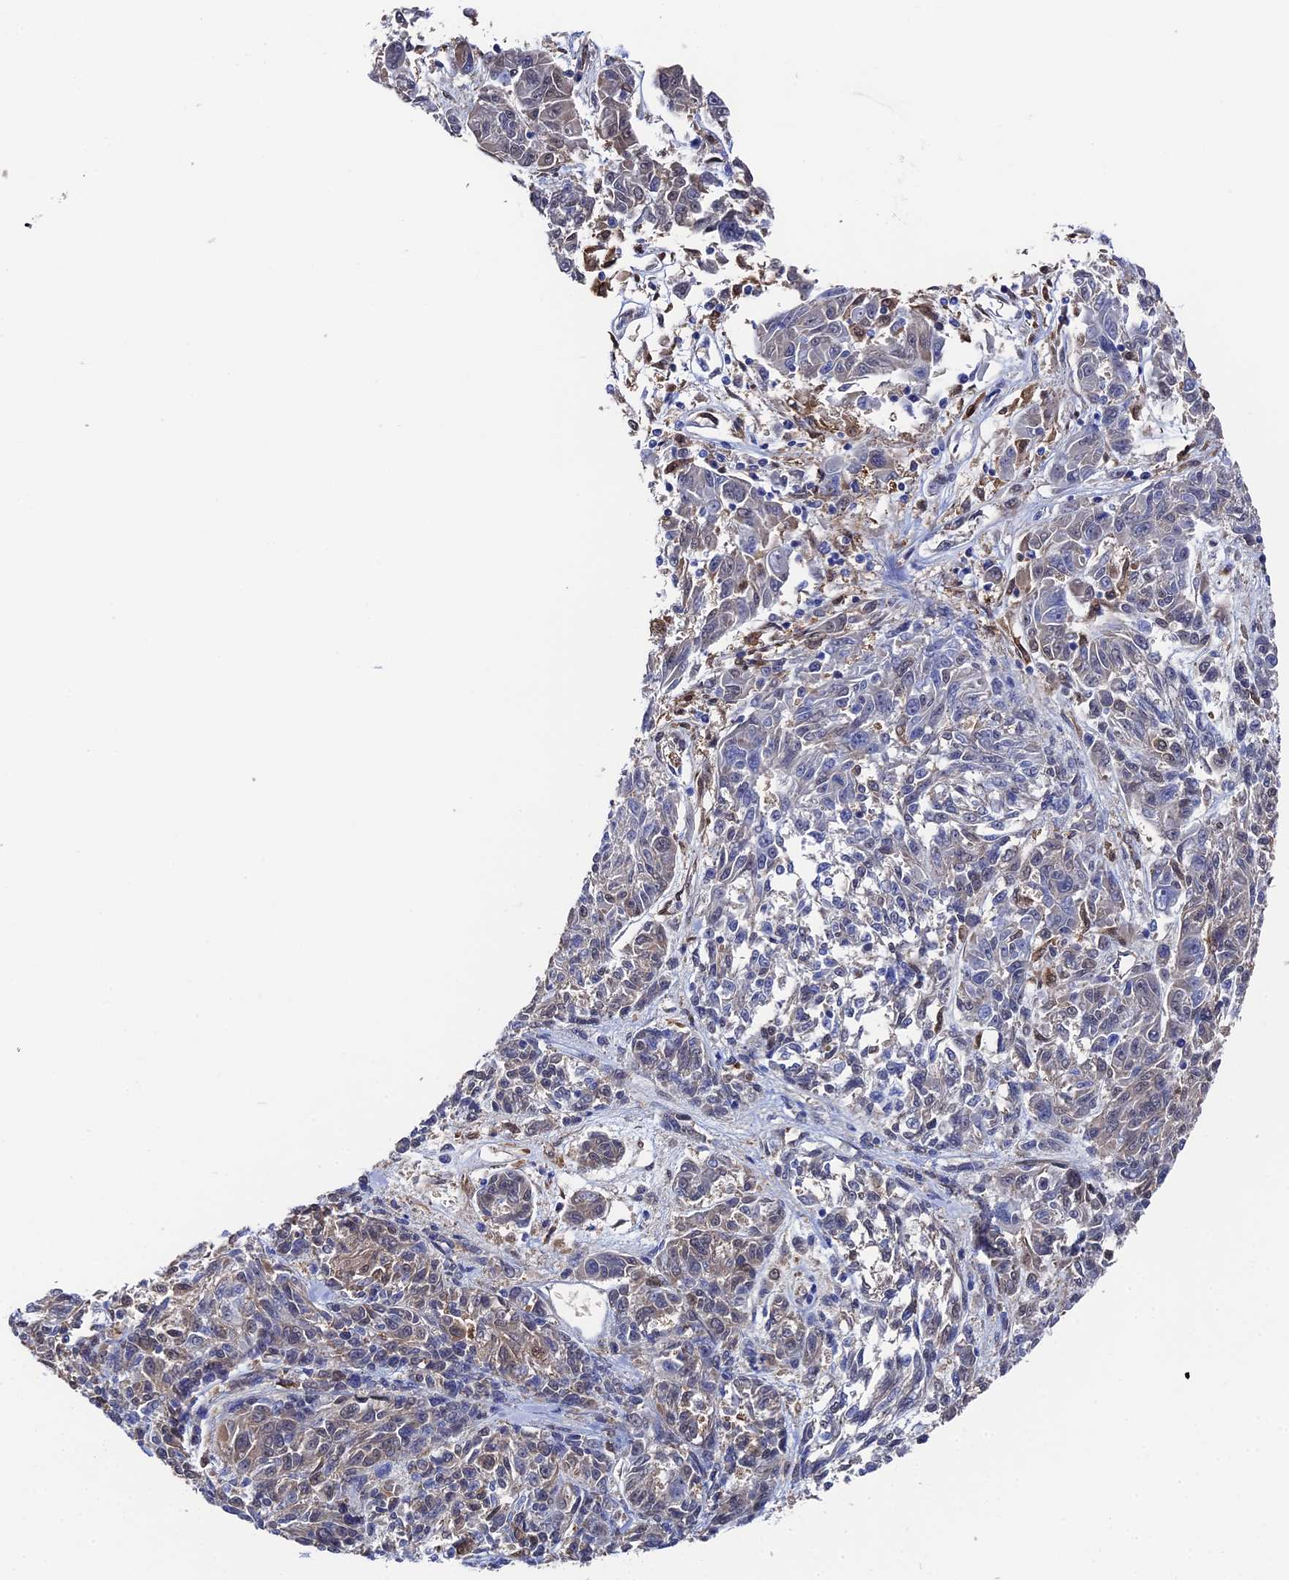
{"staining": {"intensity": "weak", "quantity": "<25%", "location": "cytoplasmic/membranous"}, "tissue": "melanoma", "cell_type": "Tumor cells", "image_type": "cancer", "snomed": [{"axis": "morphology", "description": "Malignant melanoma, NOS"}, {"axis": "topography", "description": "Skin"}], "caption": "Tumor cells show no significant protein expression in malignant melanoma.", "gene": "RNH1", "patient": {"sex": "male", "age": 53}}